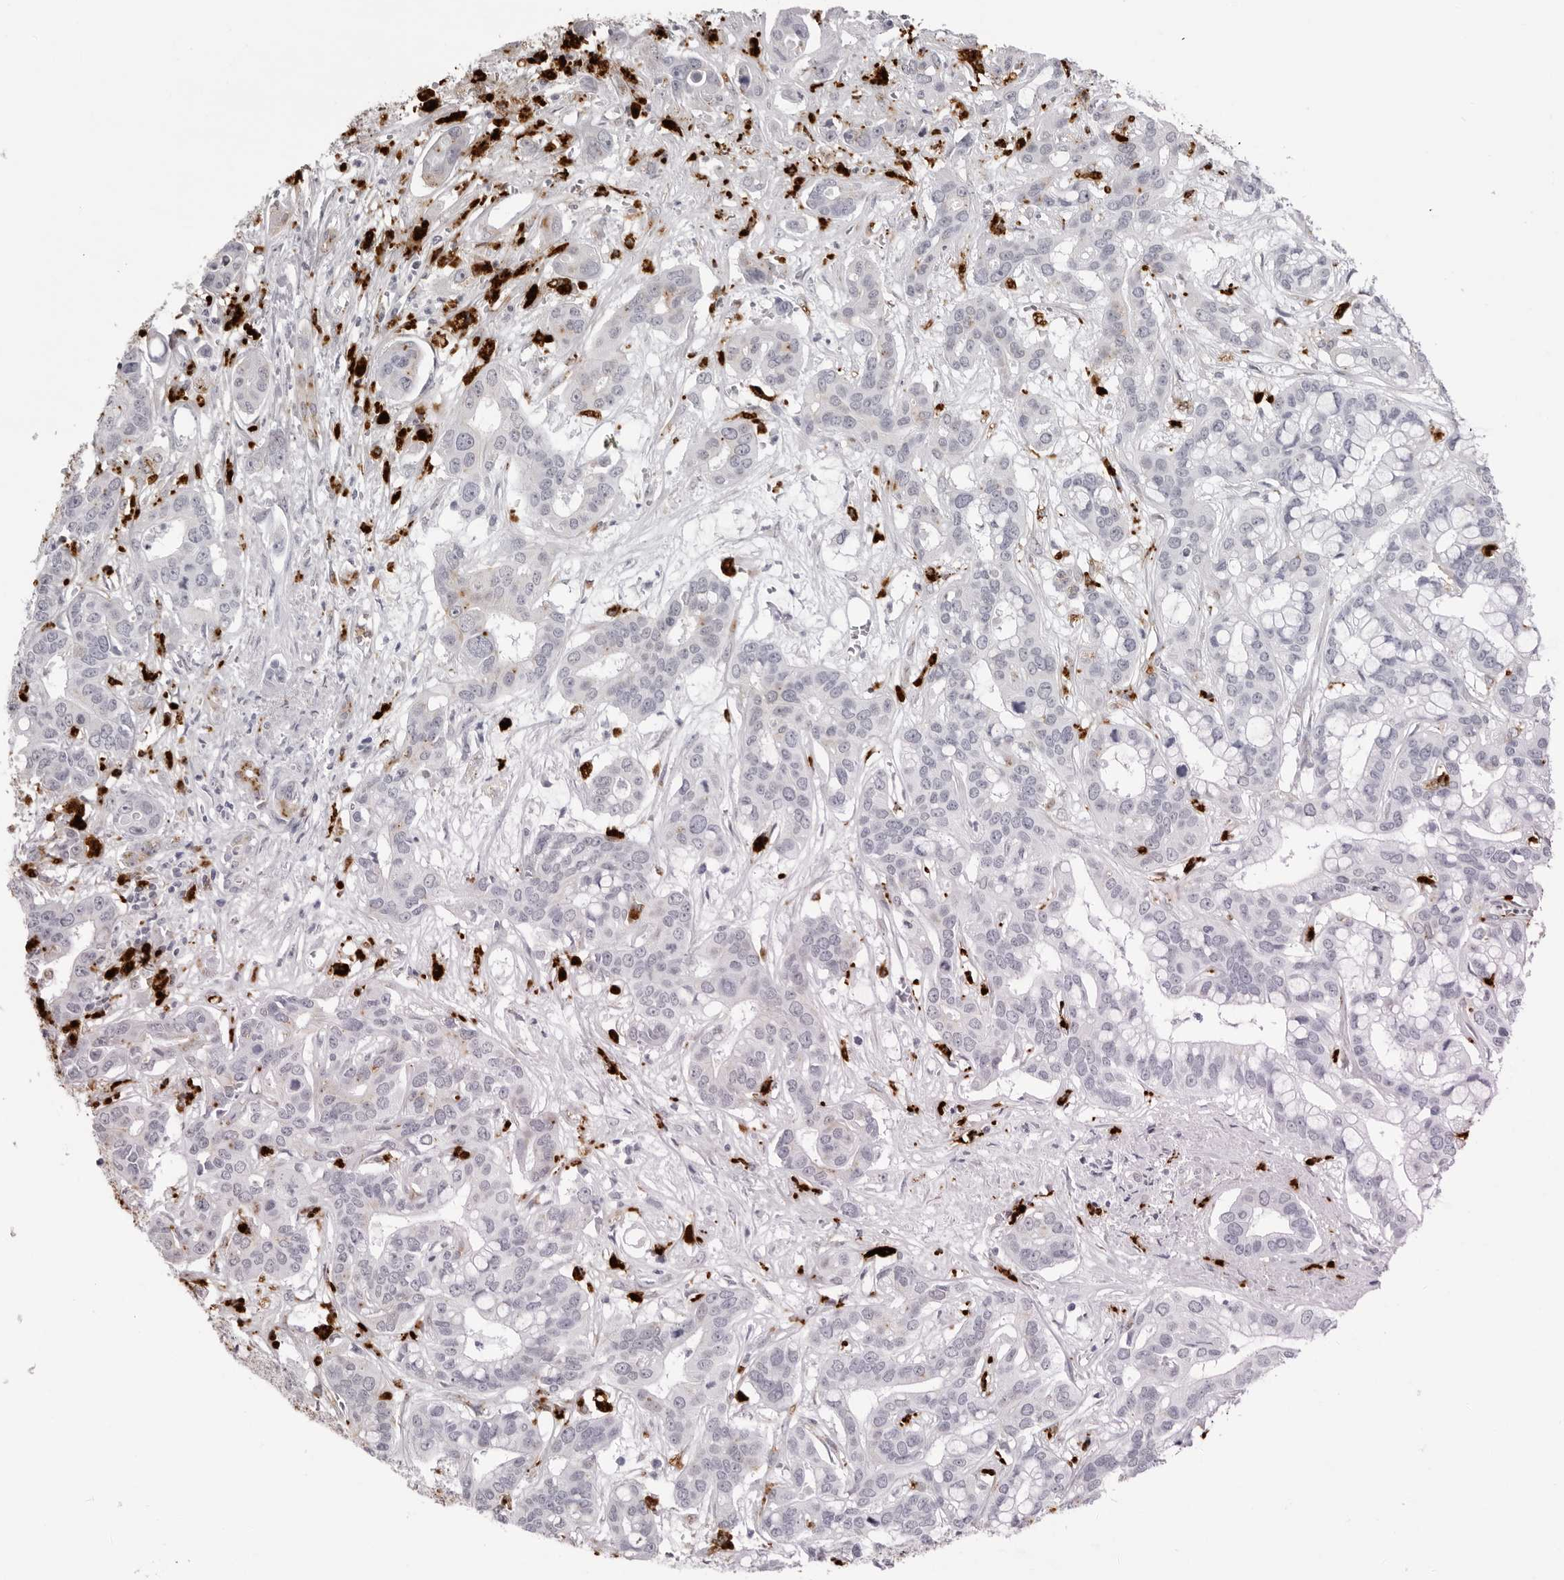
{"staining": {"intensity": "negative", "quantity": "none", "location": "none"}, "tissue": "liver cancer", "cell_type": "Tumor cells", "image_type": "cancer", "snomed": [{"axis": "morphology", "description": "Cholangiocarcinoma"}, {"axis": "topography", "description": "Liver"}], "caption": "Tumor cells are negative for protein expression in human liver cholangiocarcinoma.", "gene": "IL25", "patient": {"sex": "female", "age": 65}}